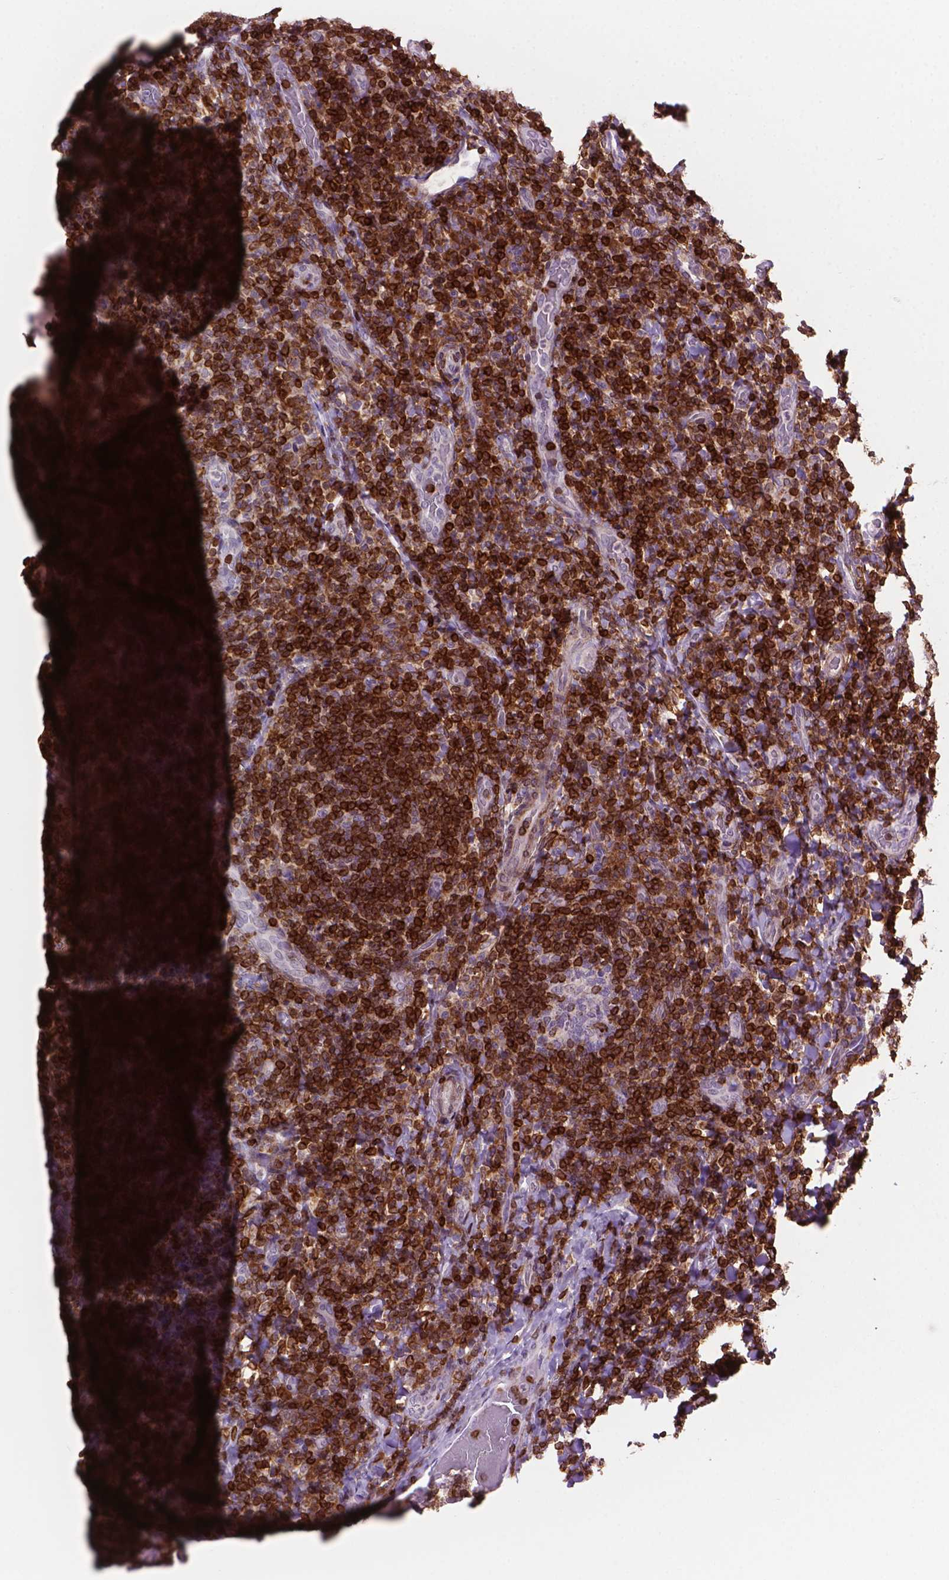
{"staining": {"intensity": "strong", "quantity": "<25%", "location": "cytoplasmic/membranous"}, "tissue": "tonsil", "cell_type": "Germinal center cells", "image_type": "normal", "snomed": [{"axis": "morphology", "description": "Normal tissue, NOS"}, {"axis": "topography", "description": "Tonsil"}], "caption": "Immunohistochemistry (IHC) of benign tonsil reveals medium levels of strong cytoplasmic/membranous staining in approximately <25% of germinal center cells.", "gene": "BCL2", "patient": {"sex": "male", "age": 17}}